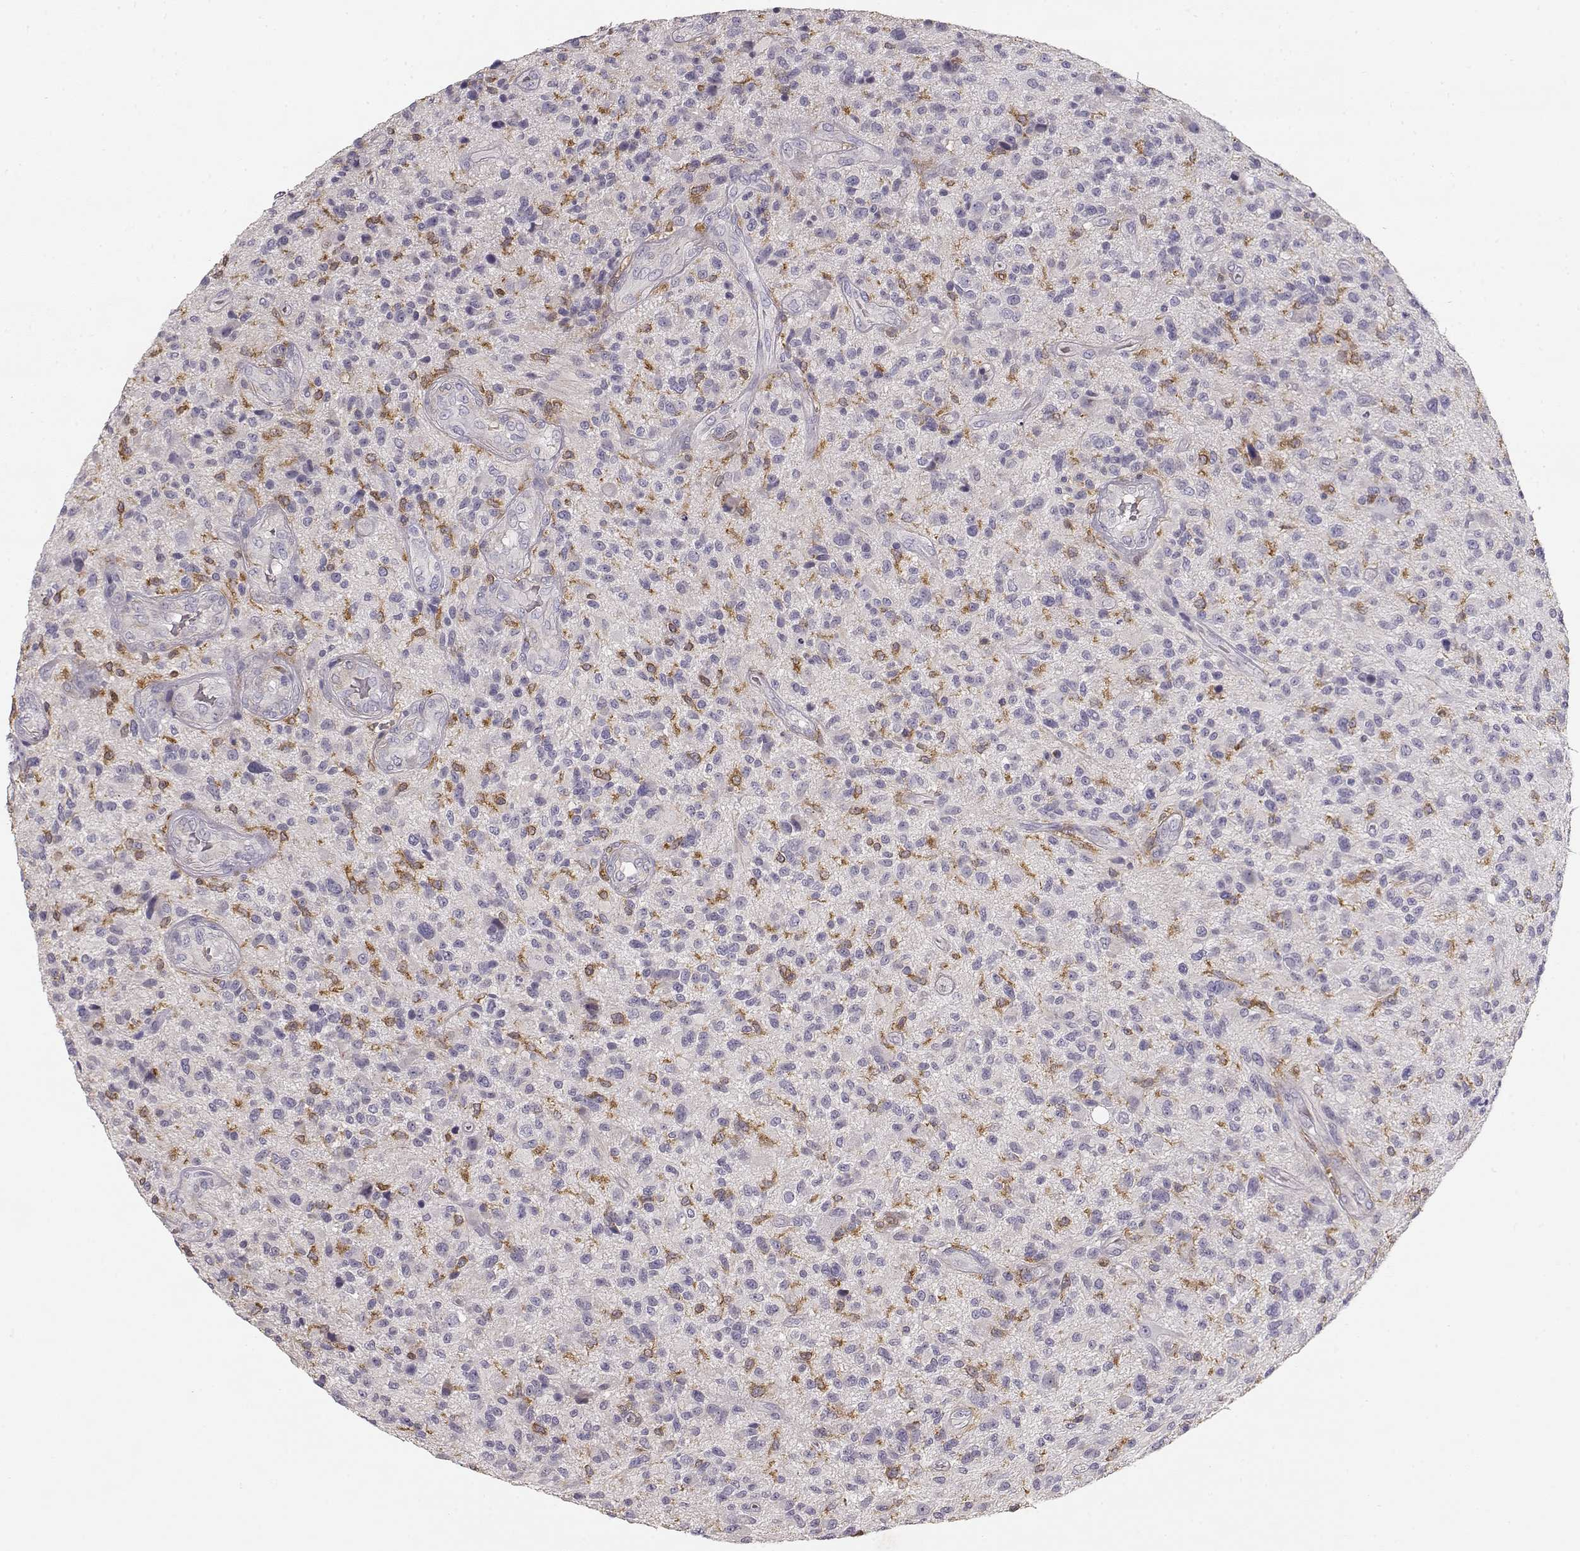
{"staining": {"intensity": "negative", "quantity": "none", "location": "none"}, "tissue": "glioma", "cell_type": "Tumor cells", "image_type": "cancer", "snomed": [{"axis": "morphology", "description": "Glioma, malignant, High grade"}, {"axis": "topography", "description": "Brain"}], "caption": "Protein analysis of high-grade glioma (malignant) demonstrates no significant expression in tumor cells.", "gene": "VAV1", "patient": {"sex": "male", "age": 47}}